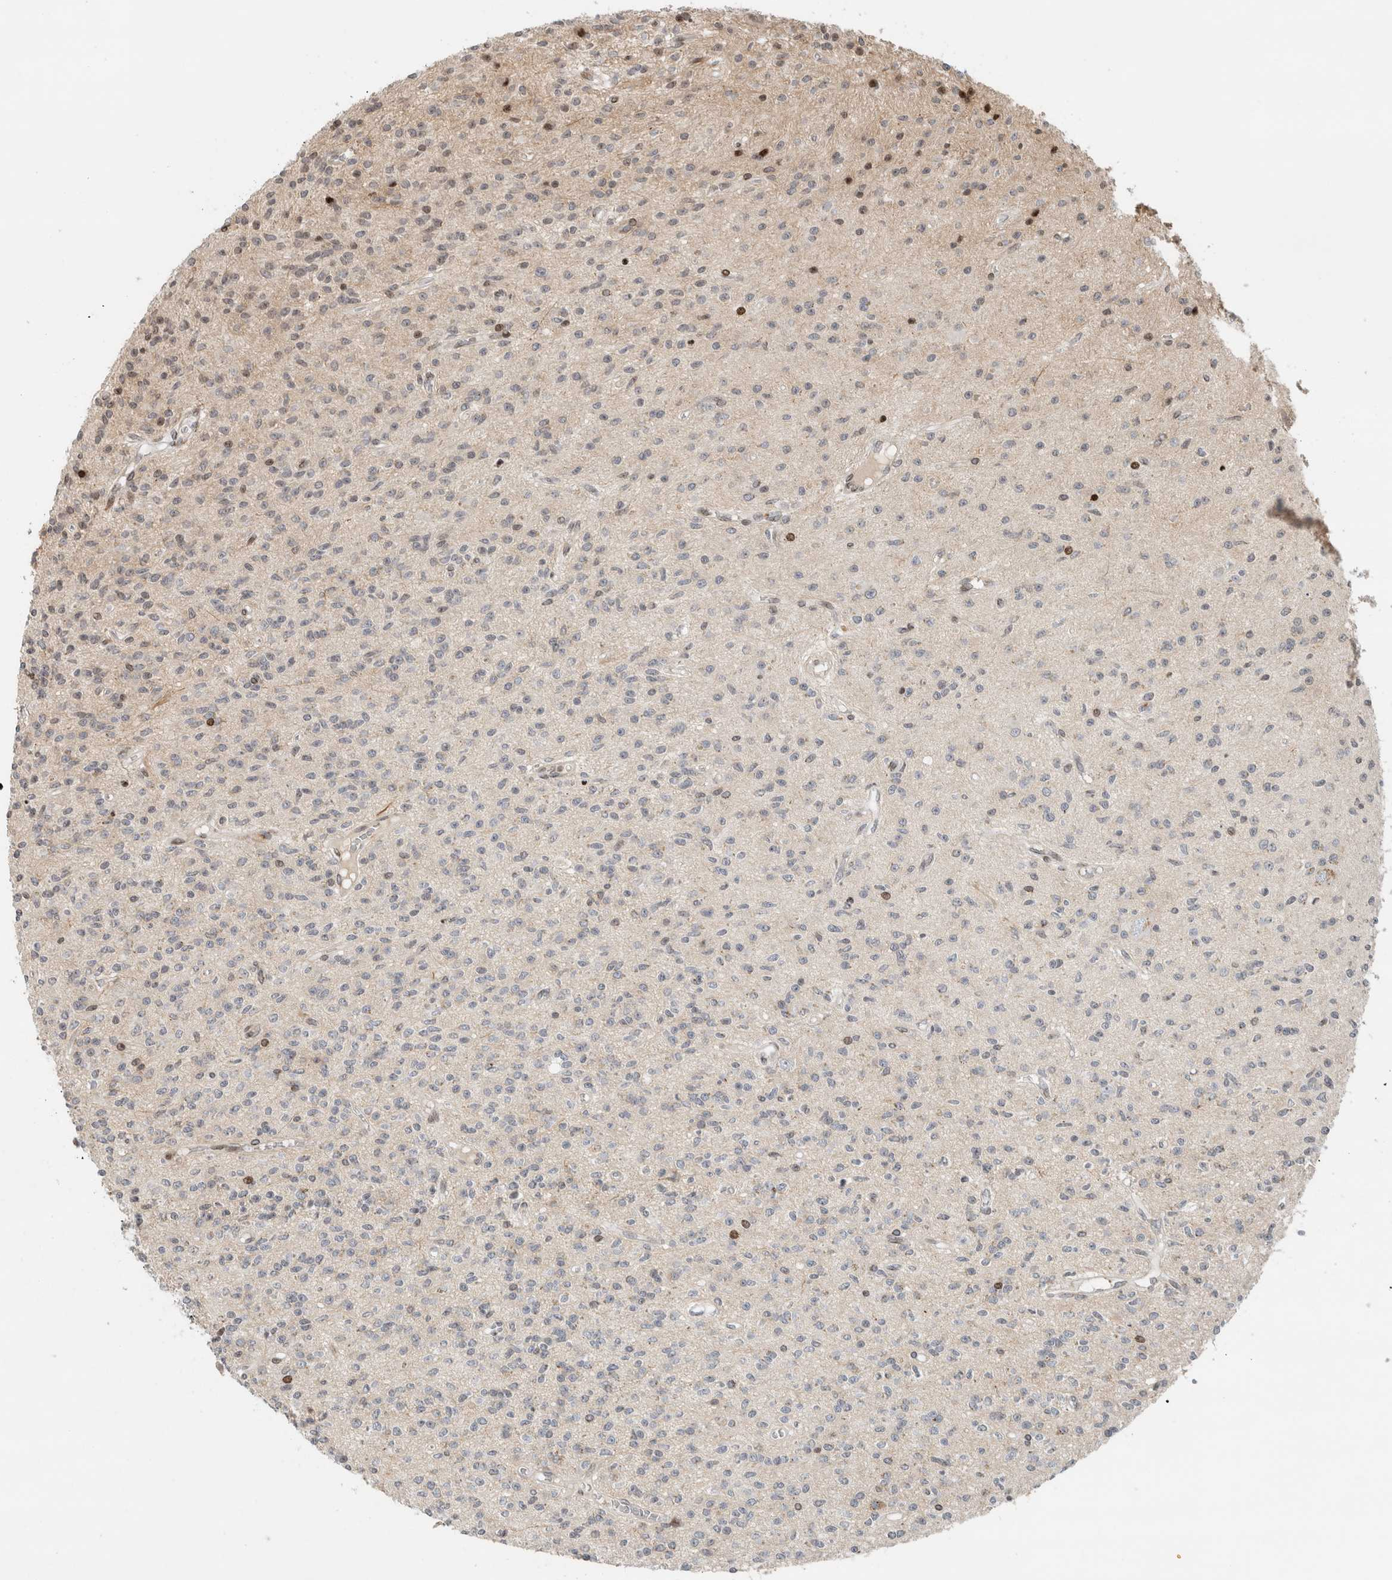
{"staining": {"intensity": "moderate", "quantity": "<25%", "location": "nuclear"}, "tissue": "glioma", "cell_type": "Tumor cells", "image_type": "cancer", "snomed": [{"axis": "morphology", "description": "Glioma, malignant, High grade"}, {"axis": "topography", "description": "Brain"}], "caption": "Glioma tissue displays moderate nuclear positivity in about <25% of tumor cells, visualized by immunohistochemistry. (DAB (3,3'-diaminobenzidine) = brown stain, brightfield microscopy at high magnification).", "gene": "GINS4", "patient": {"sex": "male", "age": 34}}